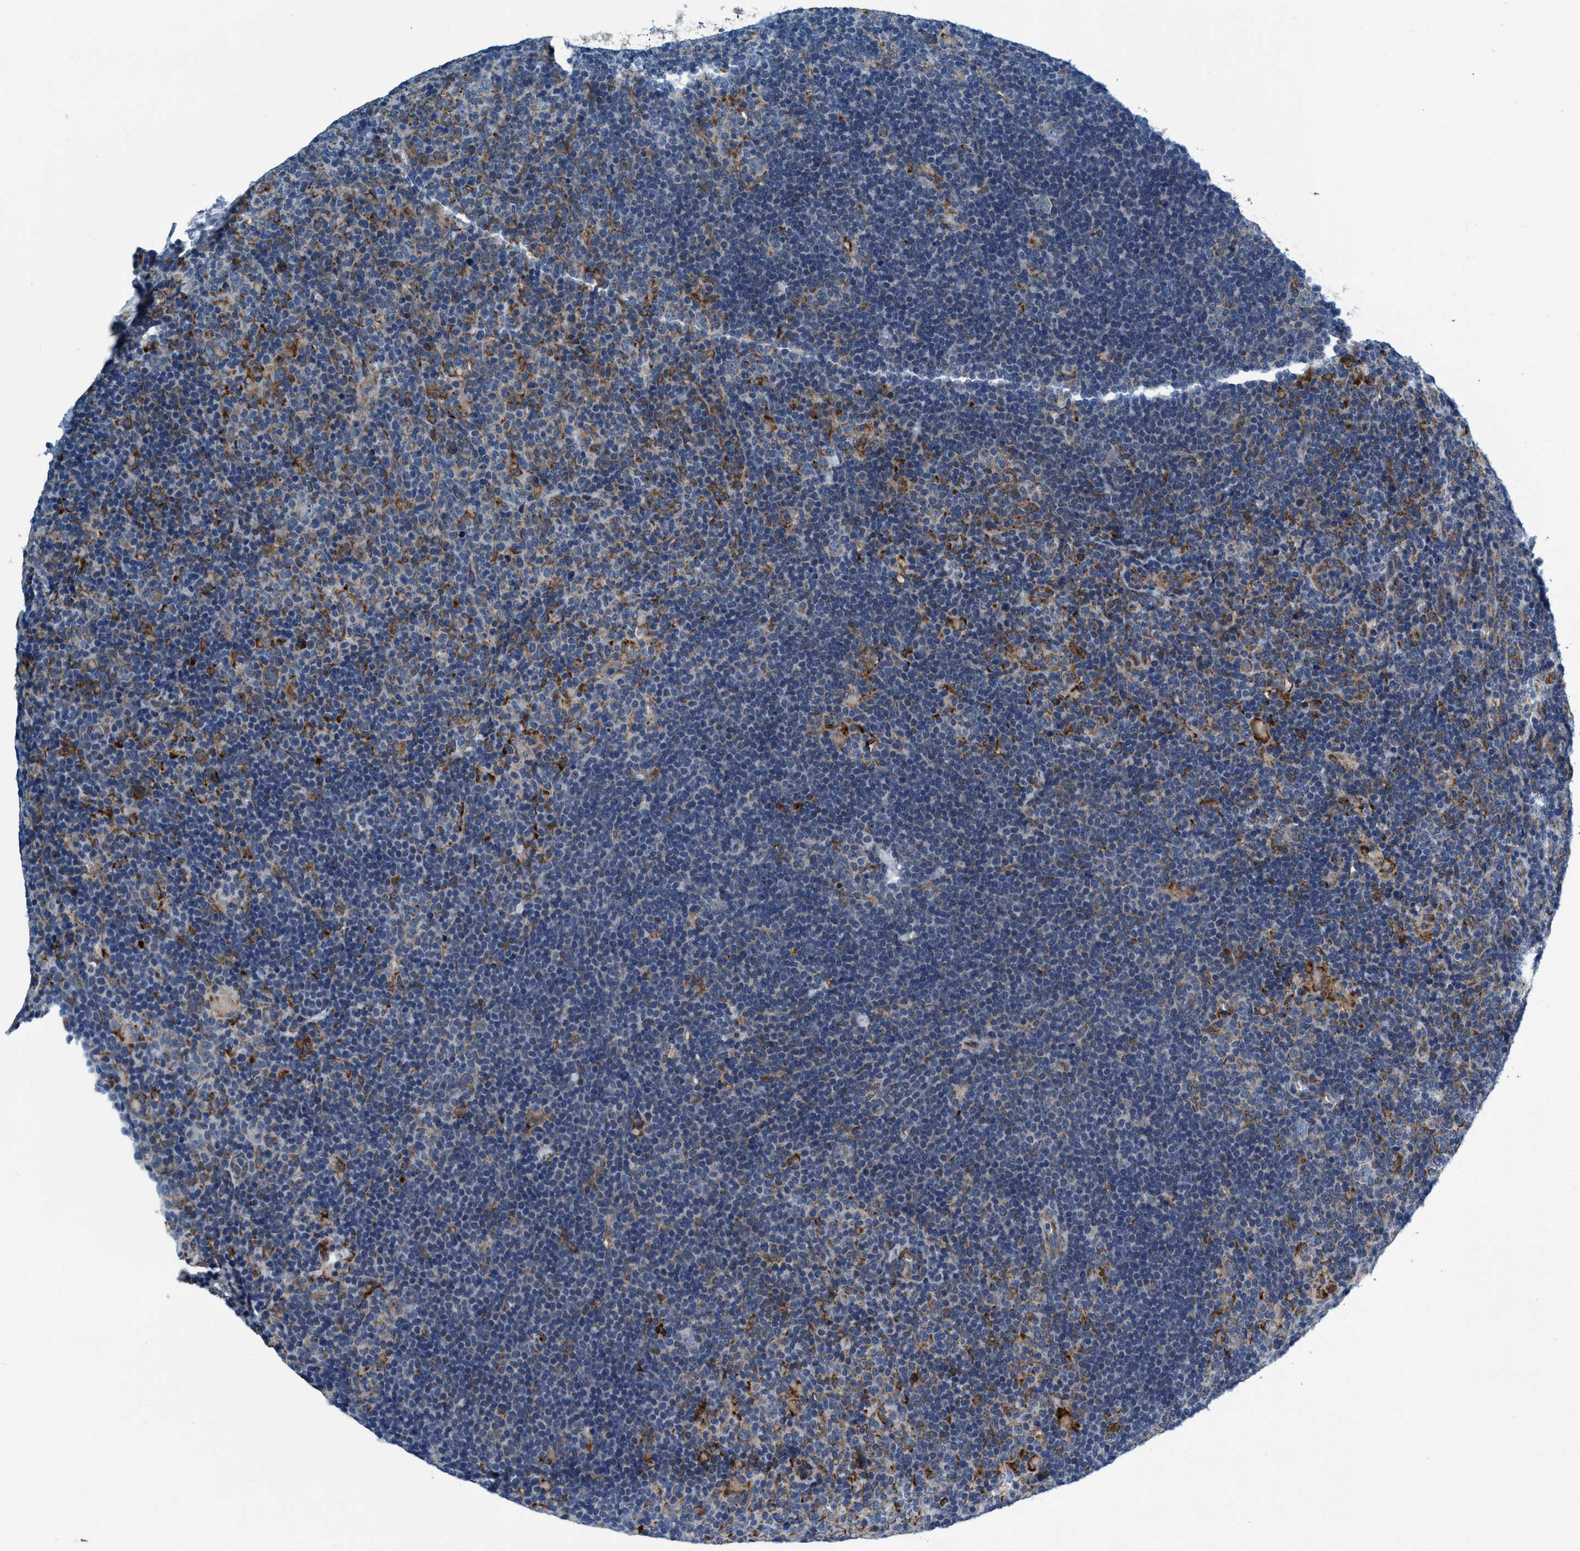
{"staining": {"intensity": "weak", "quantity": "25%-75%", "location": "cytoplasmic/membranous"}, "tissue": "lymphoma", "cell_type": "Tumor cells", "image_type": "cancer", "snomed": [{"axis": "morphology", "description": "Hodgkin's disease, NOS"}, {"axis": "topography", "description": "Lymph node"}], "caption": "Immunohistochemistry (IHC) micrograph of neoplastic tissue: human lymphoma stained using IHC exhibits low levels of weak protein expression localized specifically in the cytoplasmic/membranous of tumor cells, appearing as a cytoplasmic/membranous brown color.", "gene": "ARMC9", "patient": {"sex": "female", "age": 57}}